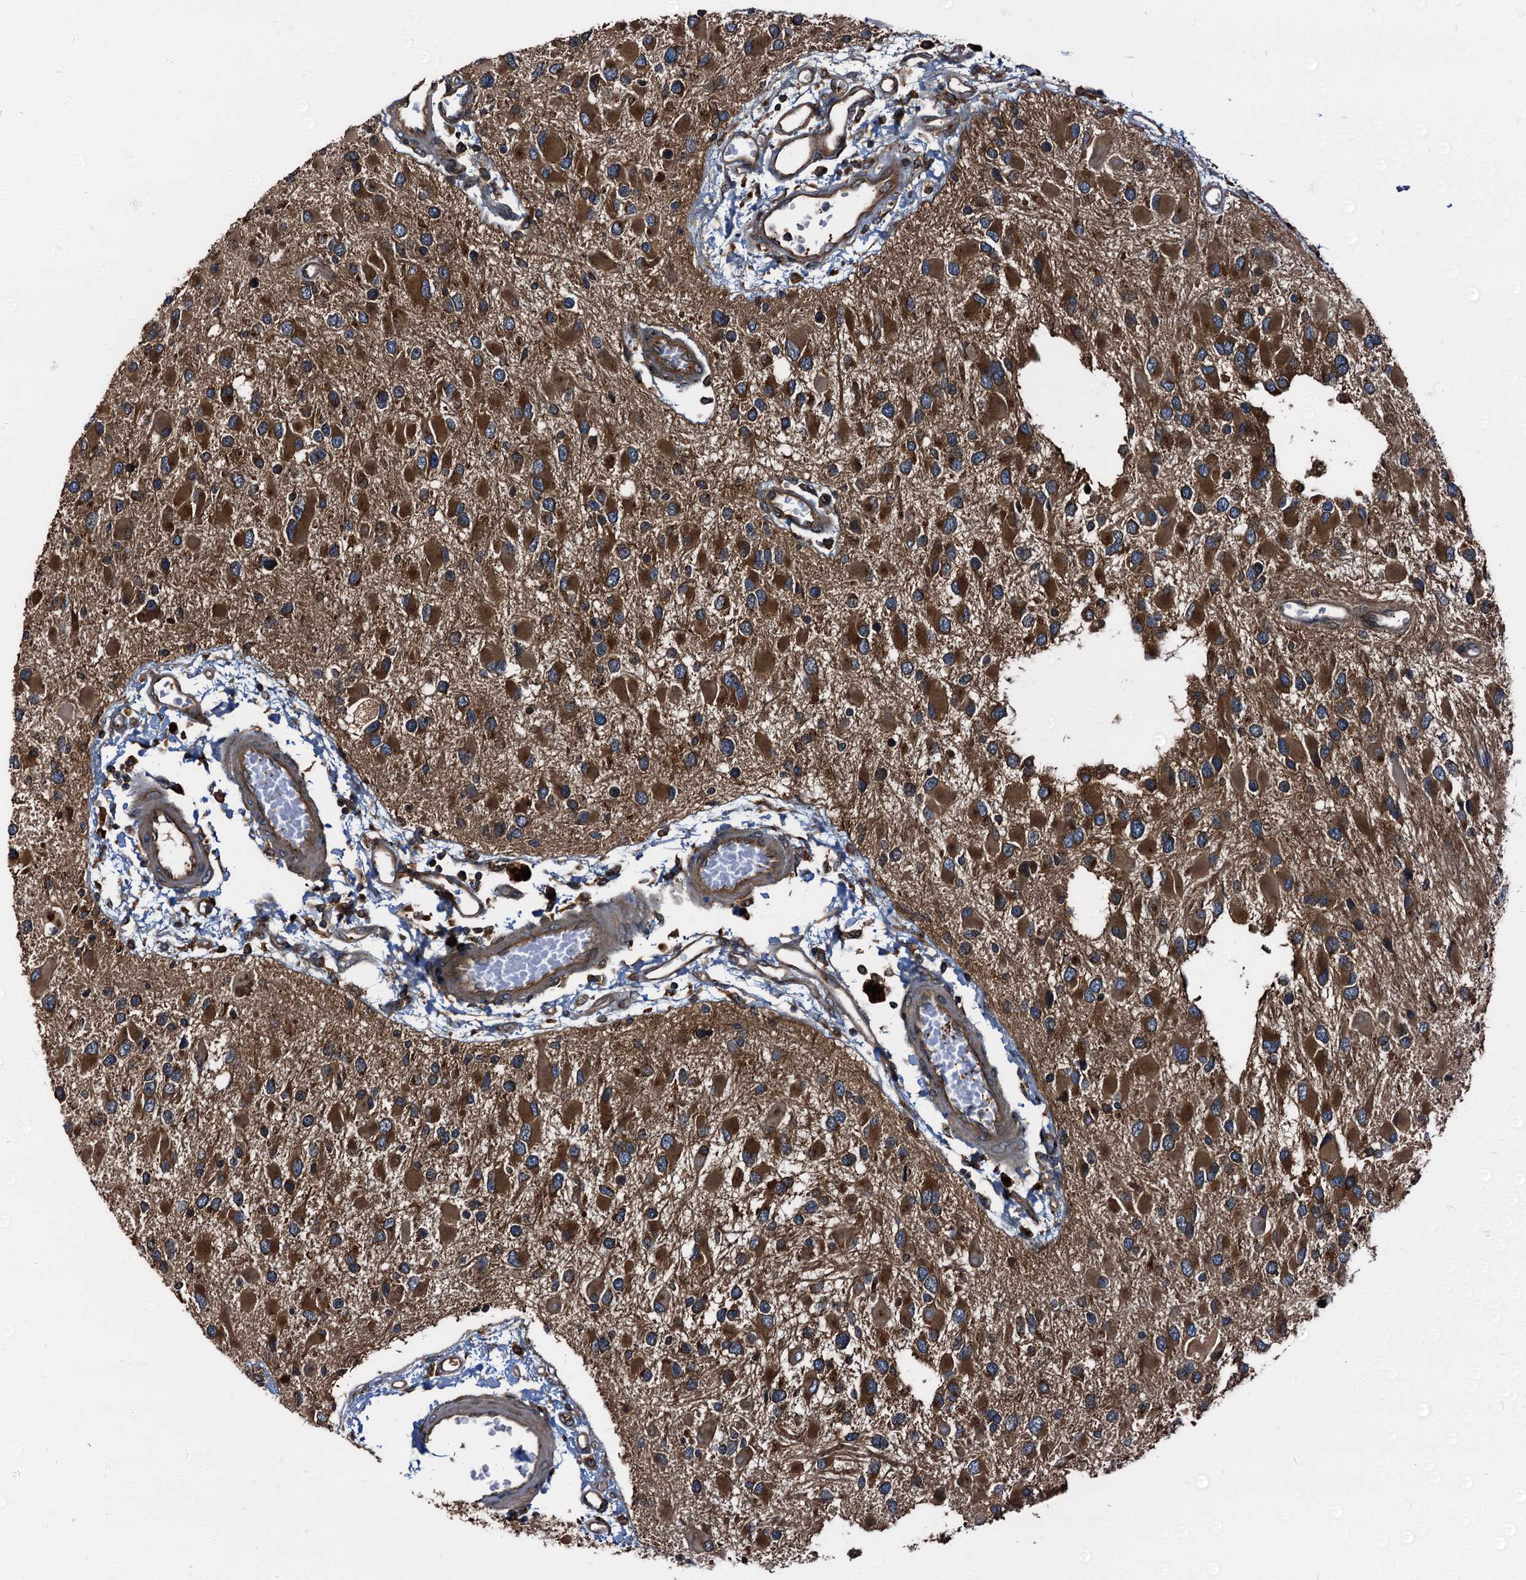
{"staining": {"intensity": "strong", "quantity": ">75%", "location": "cytoplasmic/membranous"}, "tissue": "glioma", "cell_type": "Tumor cells", "image_type": "cancer", "snomed": [{"axis": "morphology", "description": "Glioma, malignant, High grade"}, {"axis": "topography", "description": "Brain"}], "caption": "Immunohistochemistry micrograph of human glioma stained for a protein (brown), which shows high levels of strong cytoplasmic/membranous expression in about >75% of tumor cells.", "gene": "PEX5", "patient": {"sex": "male", "age": 53}}